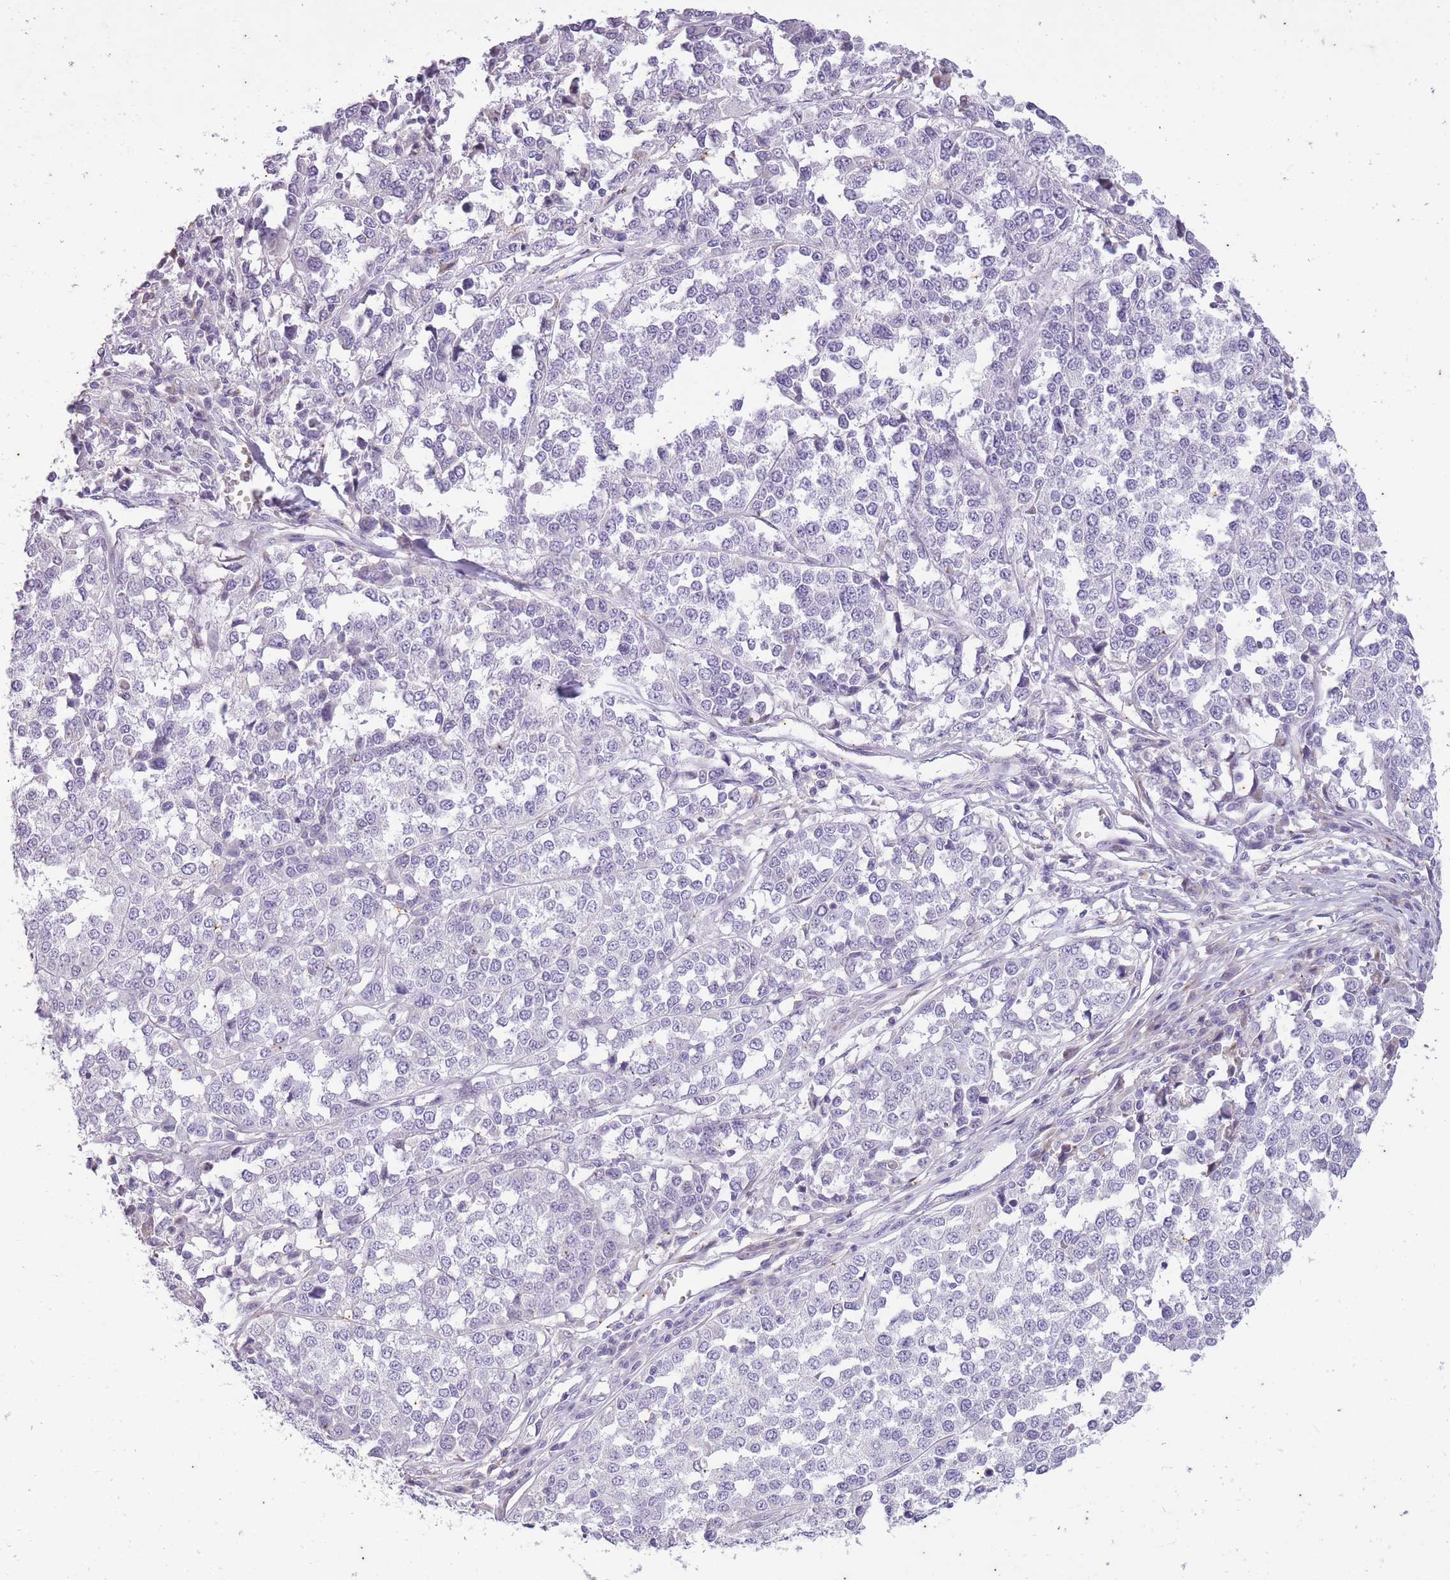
{"staining": {"intensity": "negative", "quantity": "none", "location": "none"}, "tissue": "melanoma", "cell_type": "Tumor cells", "image_type": "cancer", "snomed": [{"axis": "morphology", "description": "Malignant melanoma, Metastatic site"}, {"axis": "topography", "description": "Lymph node"}], "caption": "Human malignant melanoma (metastatic site) stained for a protein using immunohistochemistry (IHC) reveals no expression in tumor cells.", "gene": "CNTNAP3", "patient": {"sex": "male", "age": 44}}